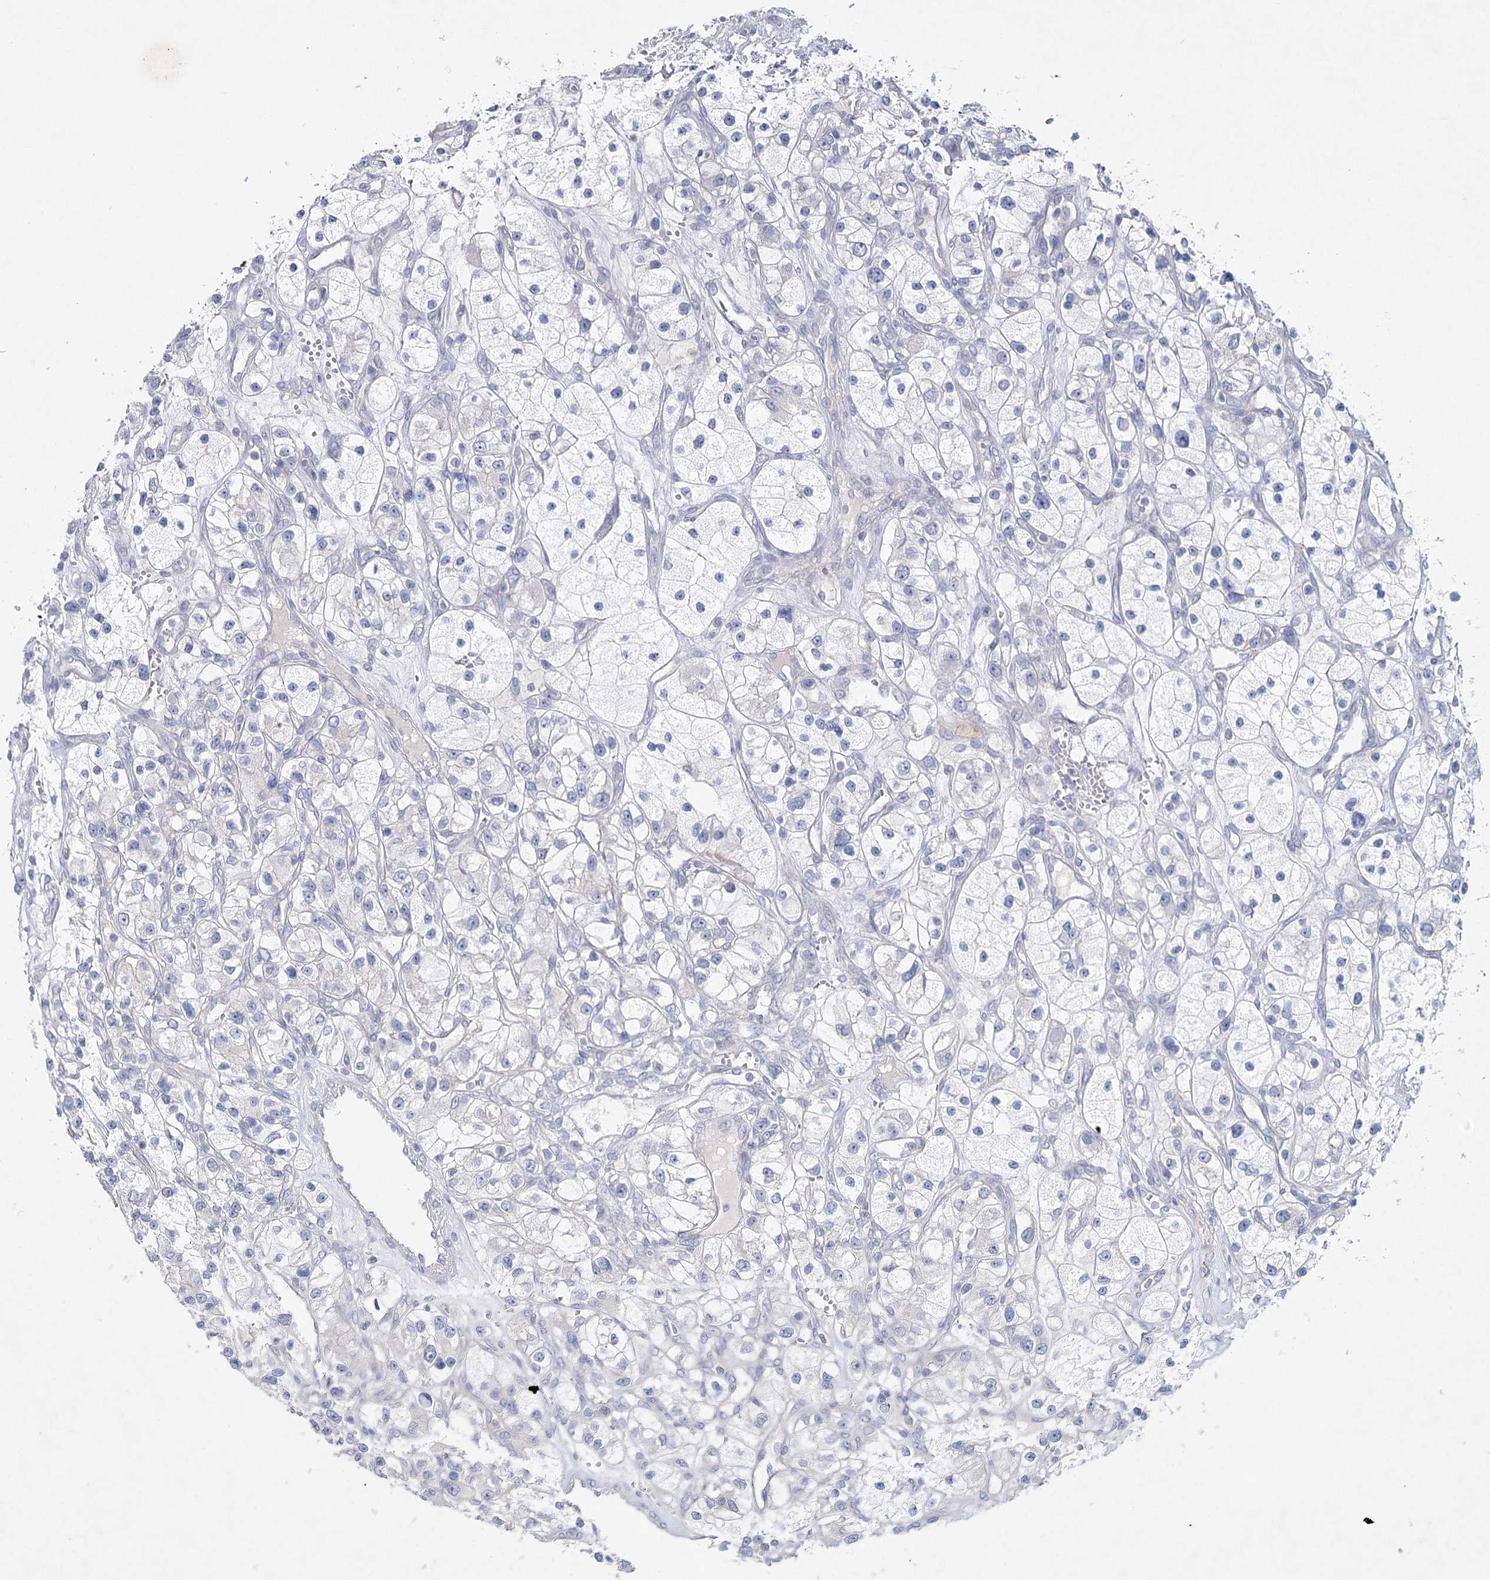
{"staining": {"intensity": "negative", "quantity": "none", "location": "none"}, "tissue": "renal cancer", "cell_type": "Tumor cells", "image_type": "cancer", "snomed": [{"axis": "morphology", "description": "Adenocarcinoma, NOS"}, {"axis": "topography", "description": "Kidney"}], "caption": "Renal cancer stained for a protein using immunohistochemistry exhibits no expression tumor cells.", "gene": "MAP3K13", "patient": {"sex": "female", "age": 57}}